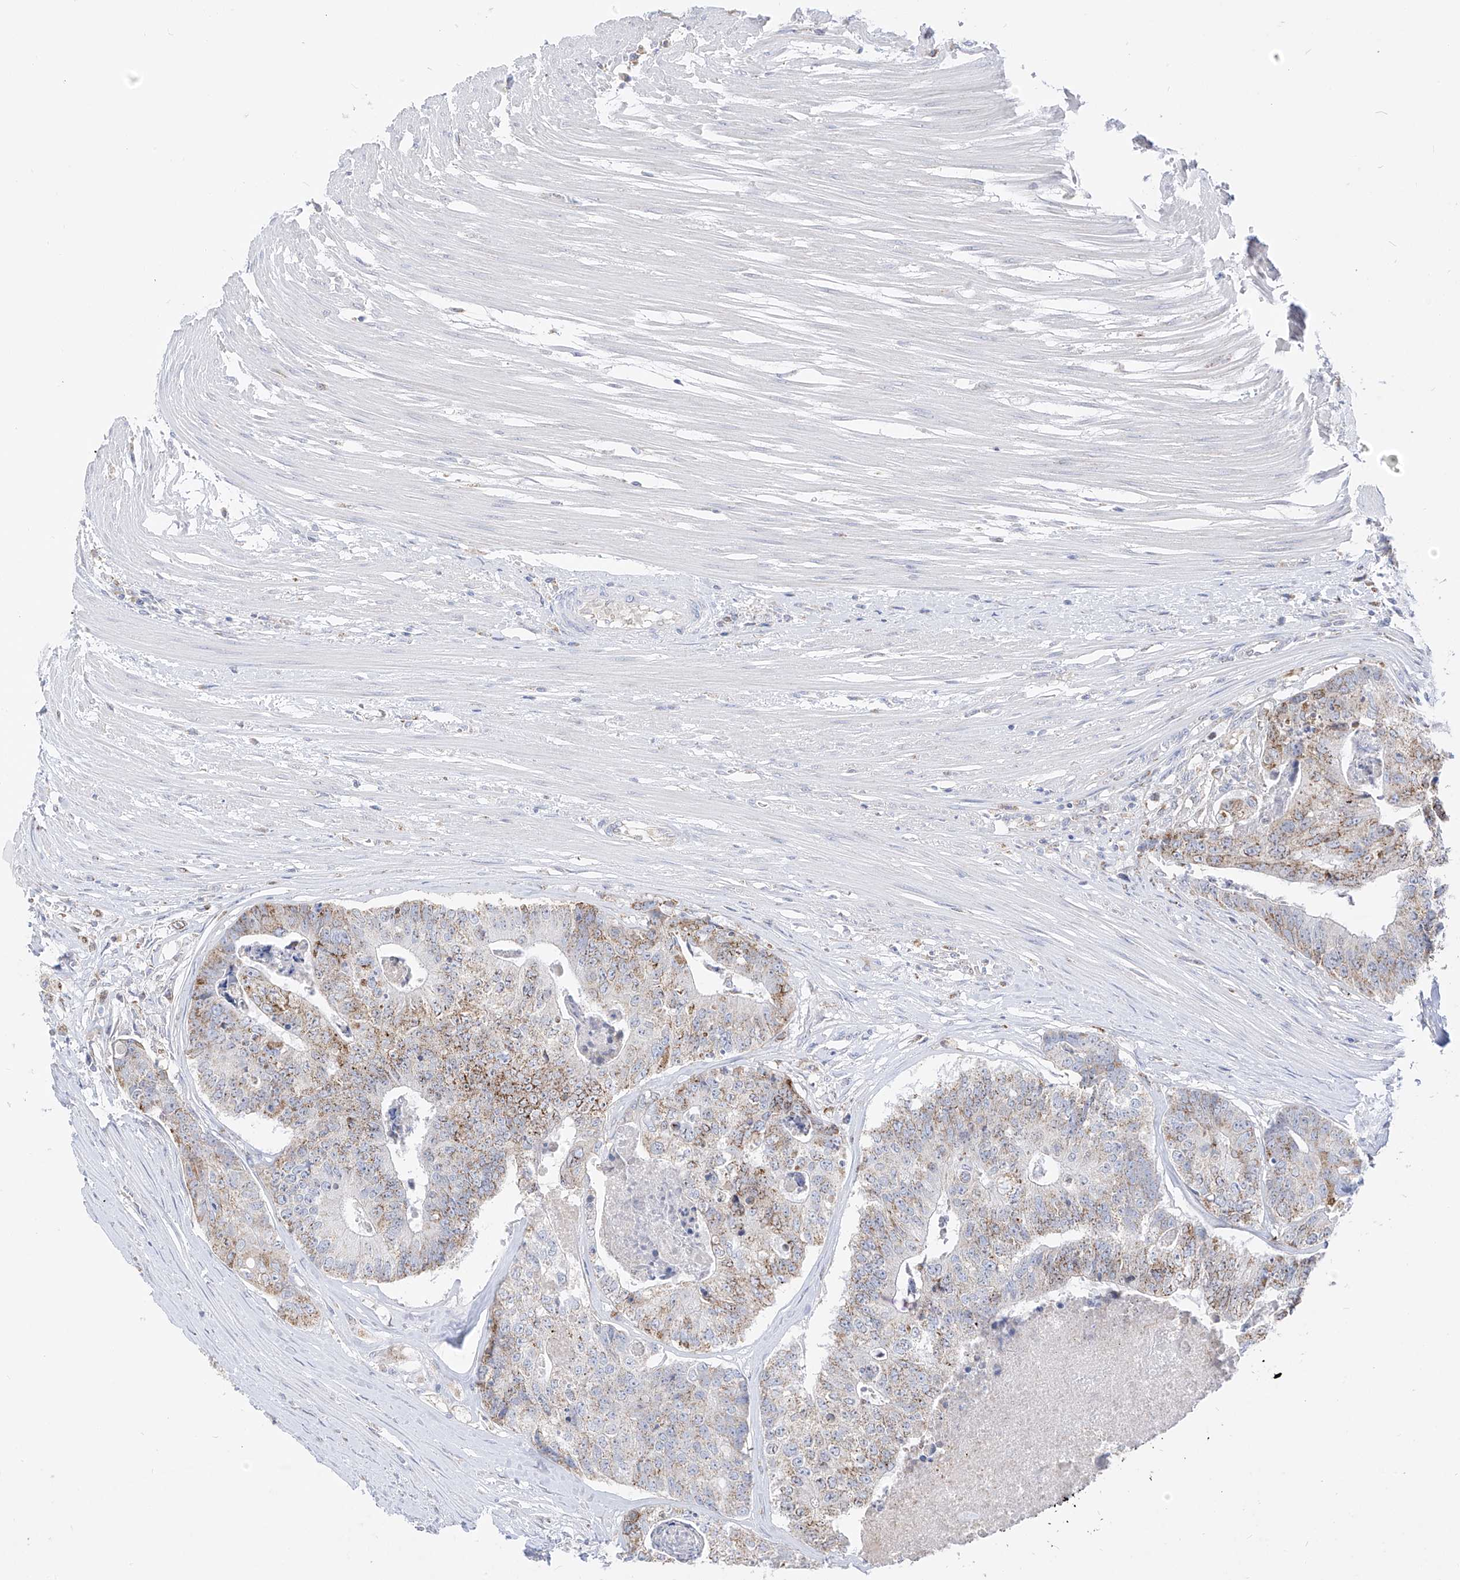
{"staining": {"intensity": "moderate", "quantity": ">75%", "location": "cytoplasmic/membranous"}, "tissue": "colorectal cancer", "cell_type": "Tumor cells", "image_type": "cancer", "snomed": [{"axis": "morphology", "description": "Adenocarcinoma, NOS"}, {"axis": "topography", "description": "Colon"}], "caption": "Protein analysis of colorectal cancer tissue displays moderate cytoplasmic/membranous positivity in about >75% of tumor cells.", "gene": "RASA2", "patient": {"sex": "female", "age": 67}}